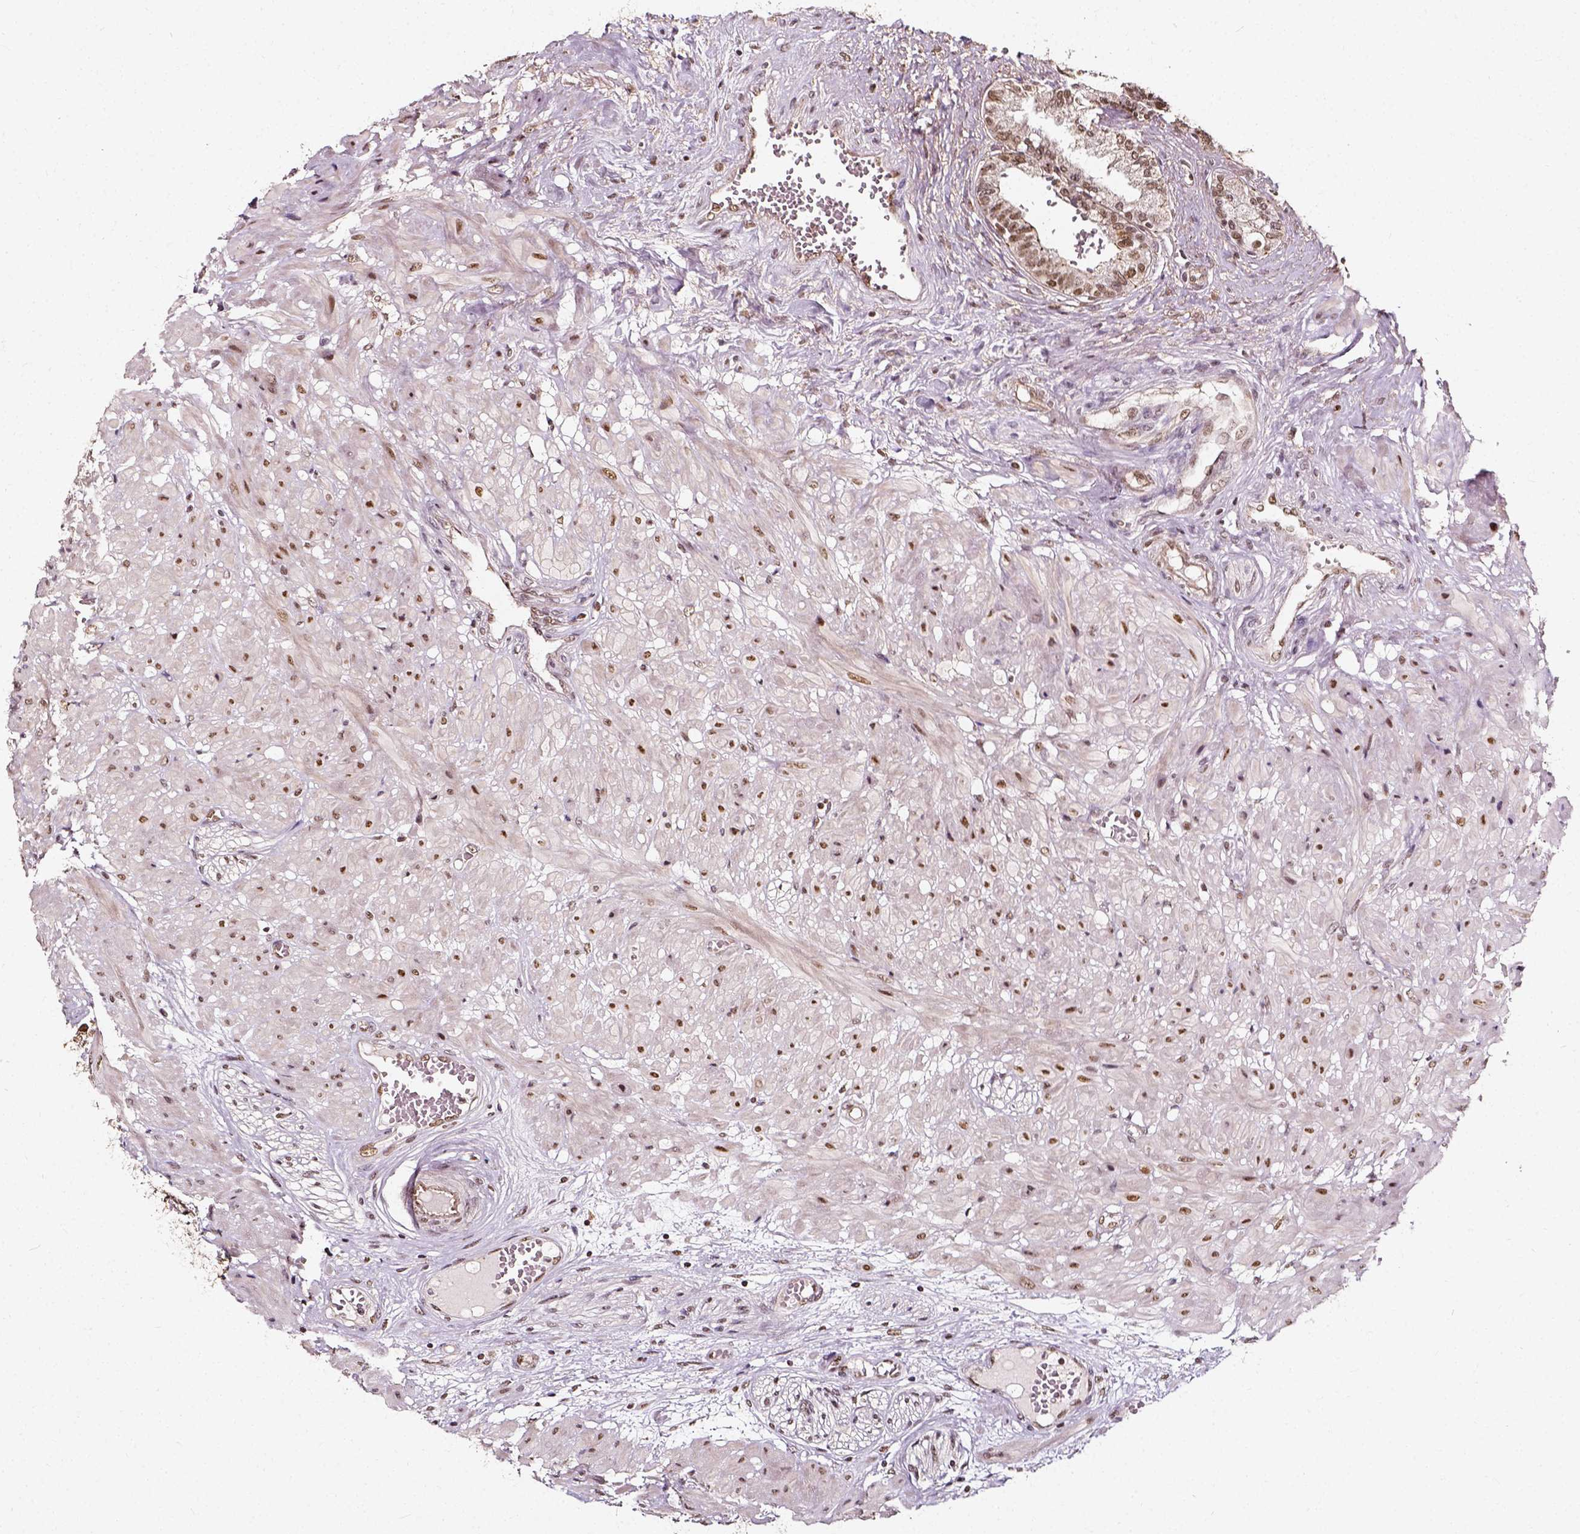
{"staining": {"intensity": "moderate", "quantity": ">75%", "location": "nuclear"}, "tissue": "prostate cancer", "cell_type": "Tumor cells", "image_type": "cancer", "snomed": [{"axis": "morphology", "description": "Adenocarcinoma, High grade"}, {"axis": "topography", "description": "Prostate"}], "caption": "Prostate cancer stained with immunohistochemistry (IHC) exhibits moderate nuclear positivity in about >75% of tumor cells. (brown staining indicates protein expression, while blue staining denotes nuclei).", "gene": "NACC1", "patient": {"sex": "male", "age": 71}}